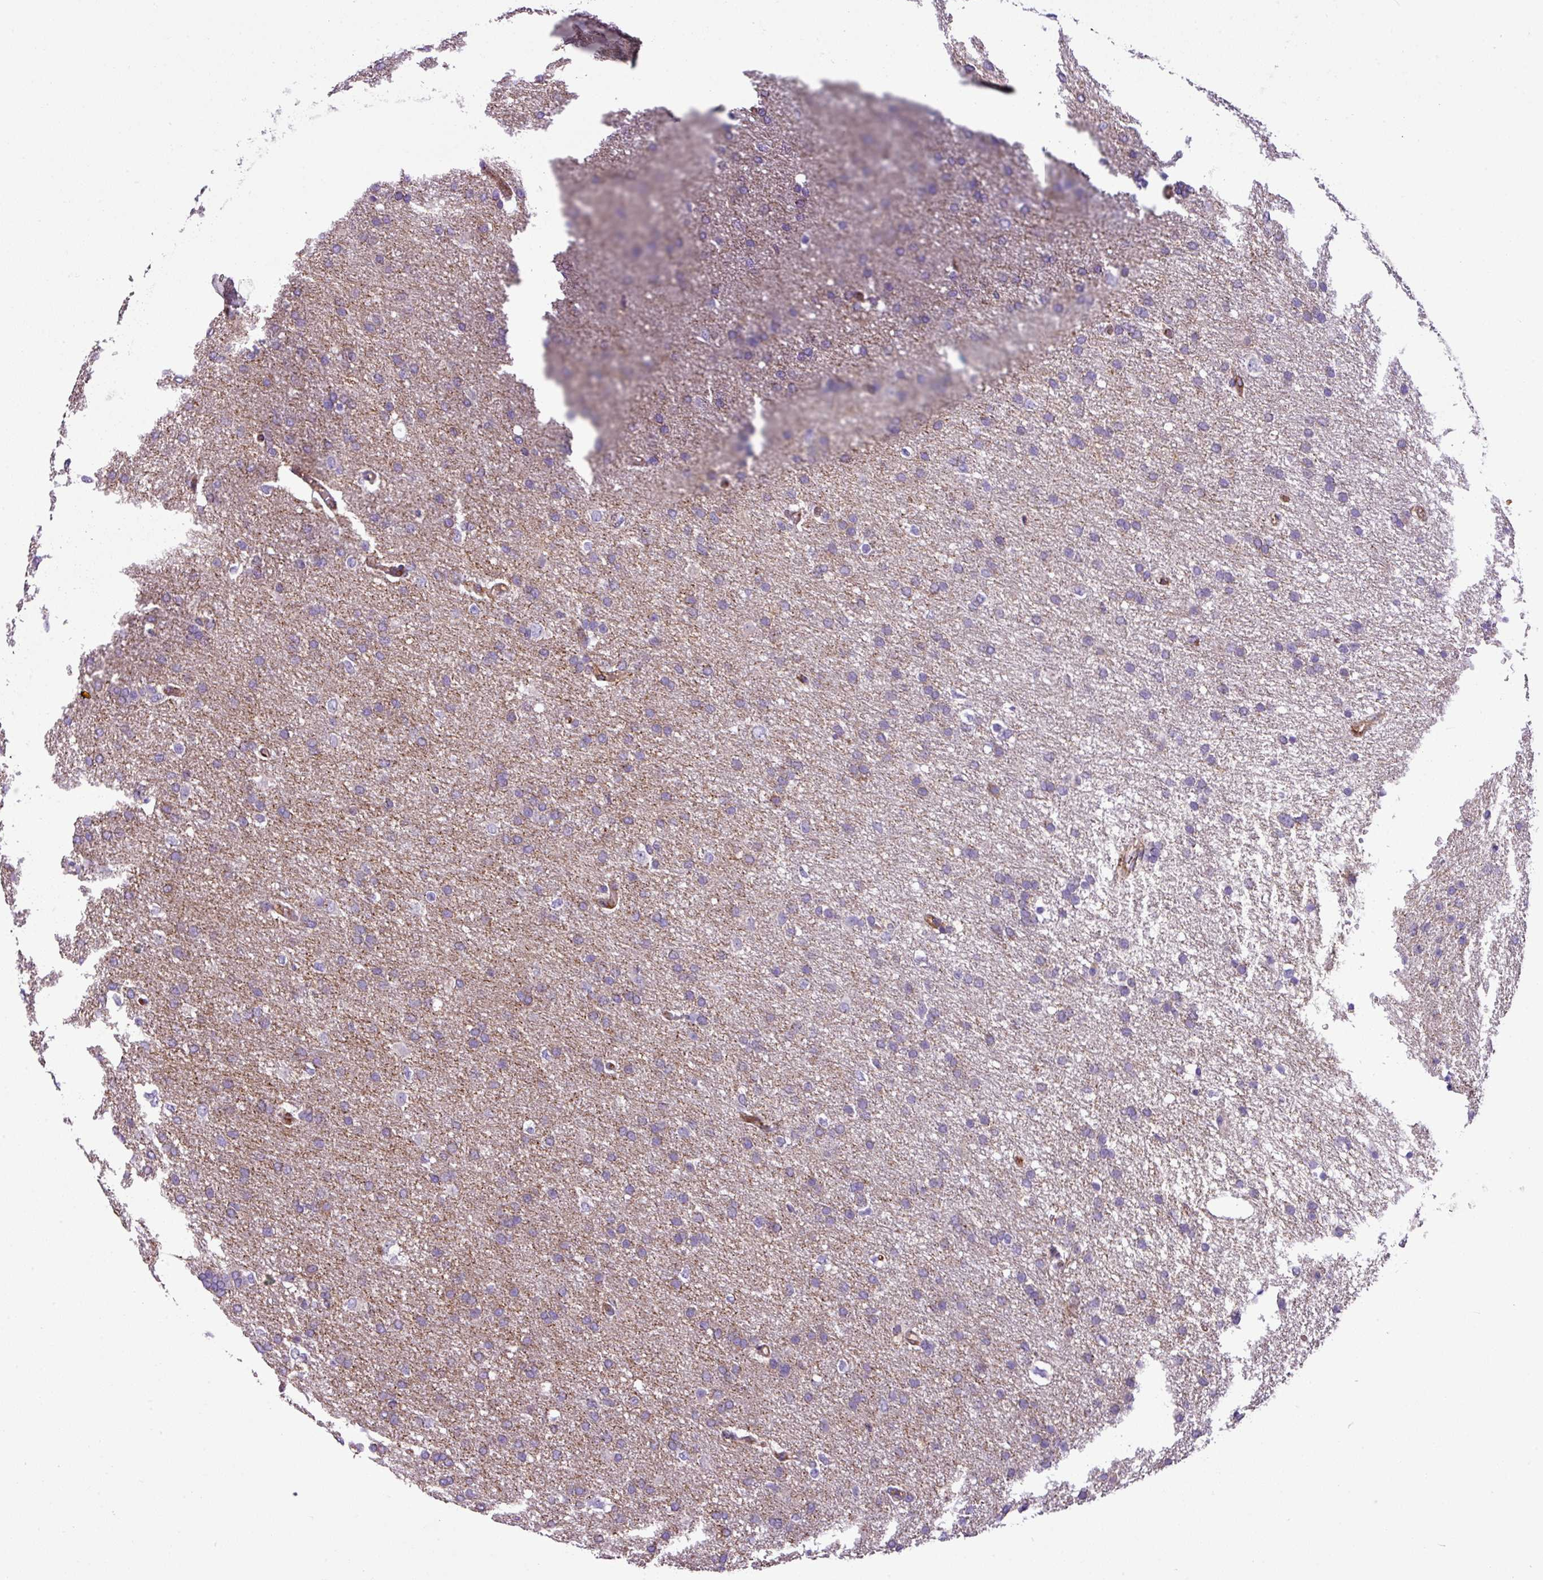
{"staining": {"intensity": "negative", "quantity": "none", "location": "none"}, "tissue": "glioma", "cell_type": "Tumor cells", "image_type": "cancer", "snomed": [{"axis": "morphology", "description": "Glioma, malignant, High grade"}, {"axis": "topography", "description": "Brain"}], "caption": "High-grade glioma (malignant) stained for a protein using immunohistochemistry (IHC) reveals no positivity tumor cells.", "gene": "XNDC1N", "patient": {"sex": "male", "age": 72}}